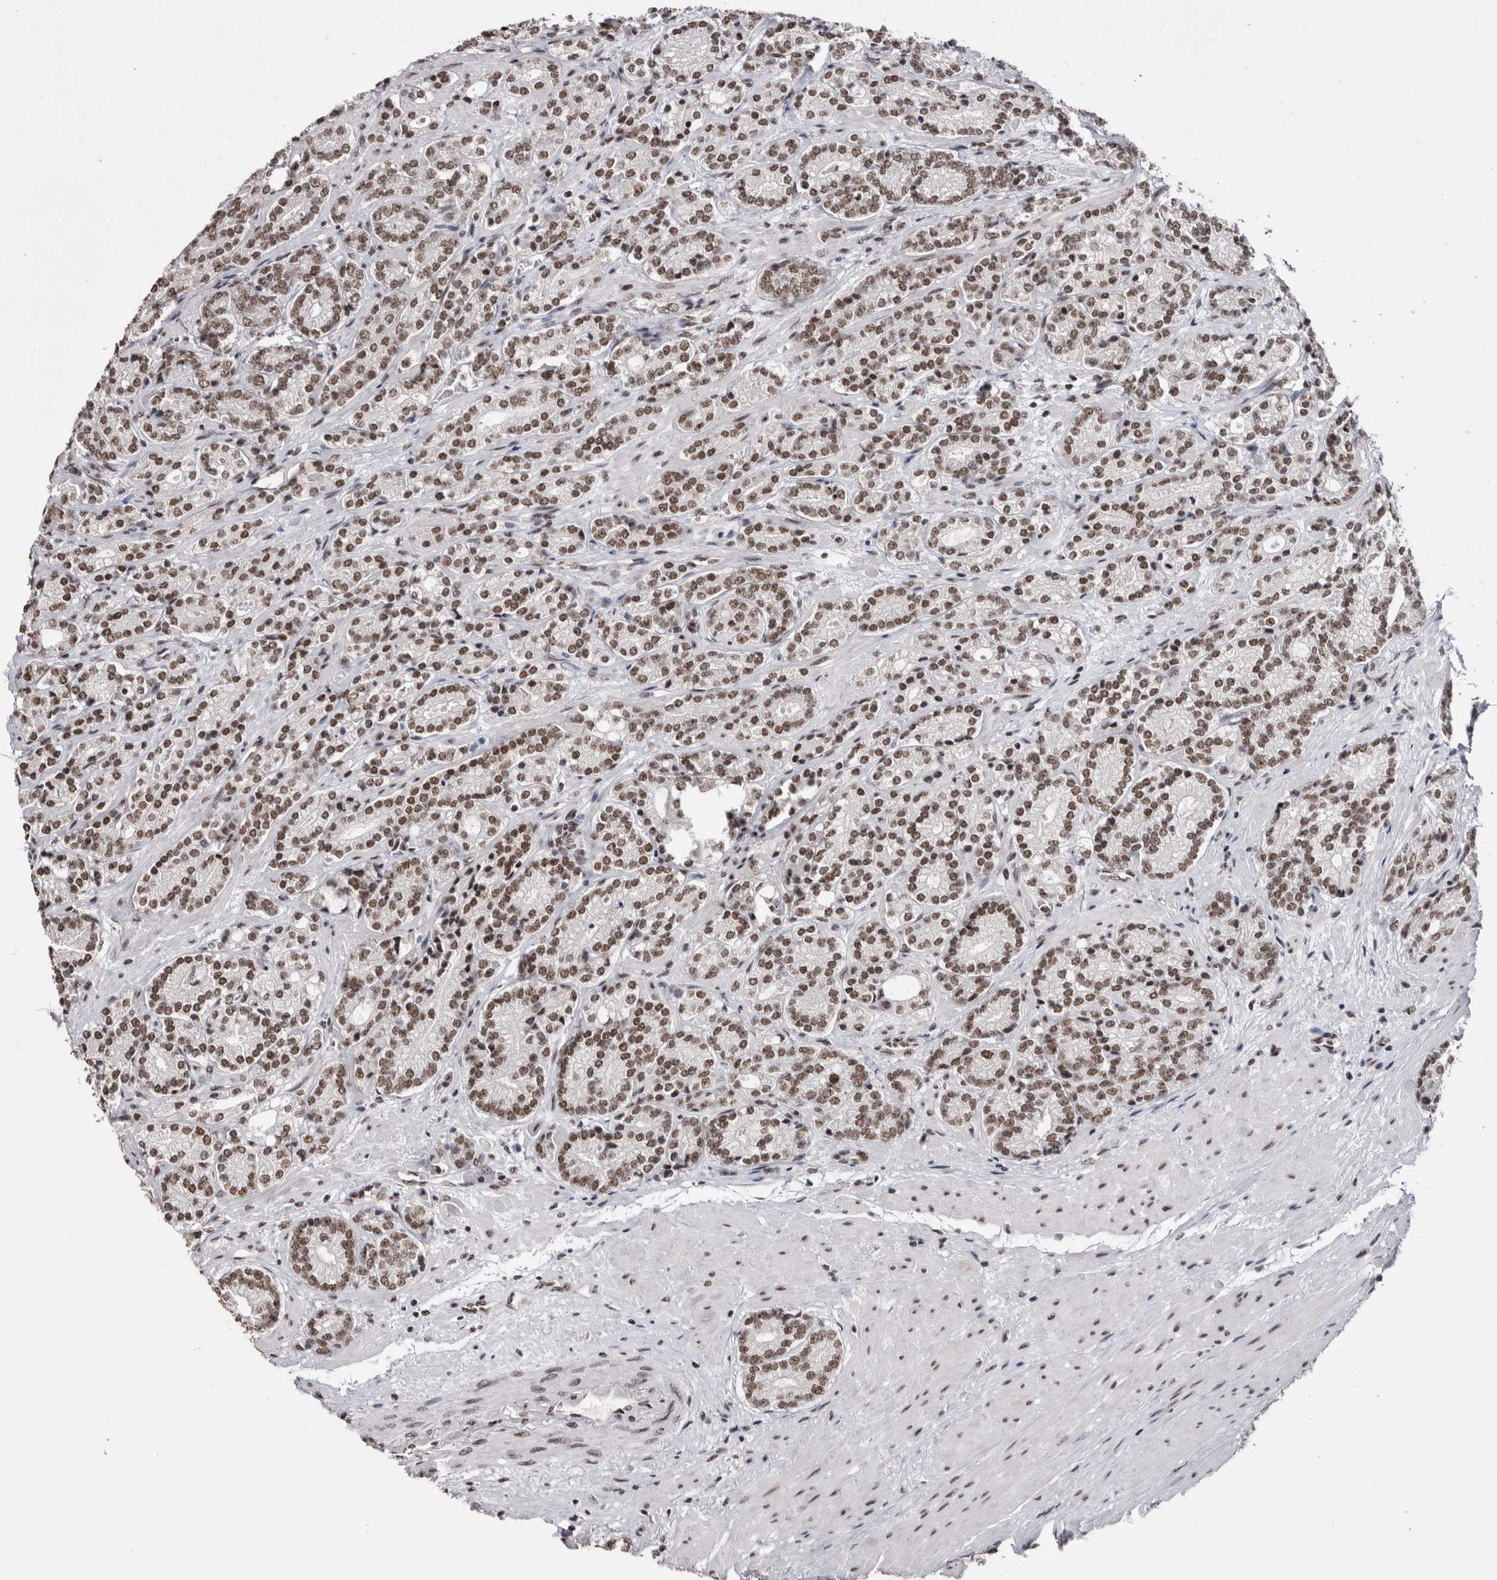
{"staining": {"intensity": "moderate", "quantity": ">75%", "location": "nuclear"}, "tissue": "prostate cancer", "cell_type": "Tumor cells", "image_type": "cancer", "snomed": [{"axis": "morphology", "description": "Adenocarcinoma, High grade"}, {"axis": "topography", "description": "Prostate"}], "caption": "Immunohistochemical staining of prostate cancer (high-grade adenocarcinoma) shows moderate nuclear protein expression in approximately >75% of tumor cells. (DAB (3,3'-diaminobenzidine) = brown stain, brightfield microscopy at high magnification).", "gene": "SMC1A", "patient": {"sex": "male", "age": 61}}